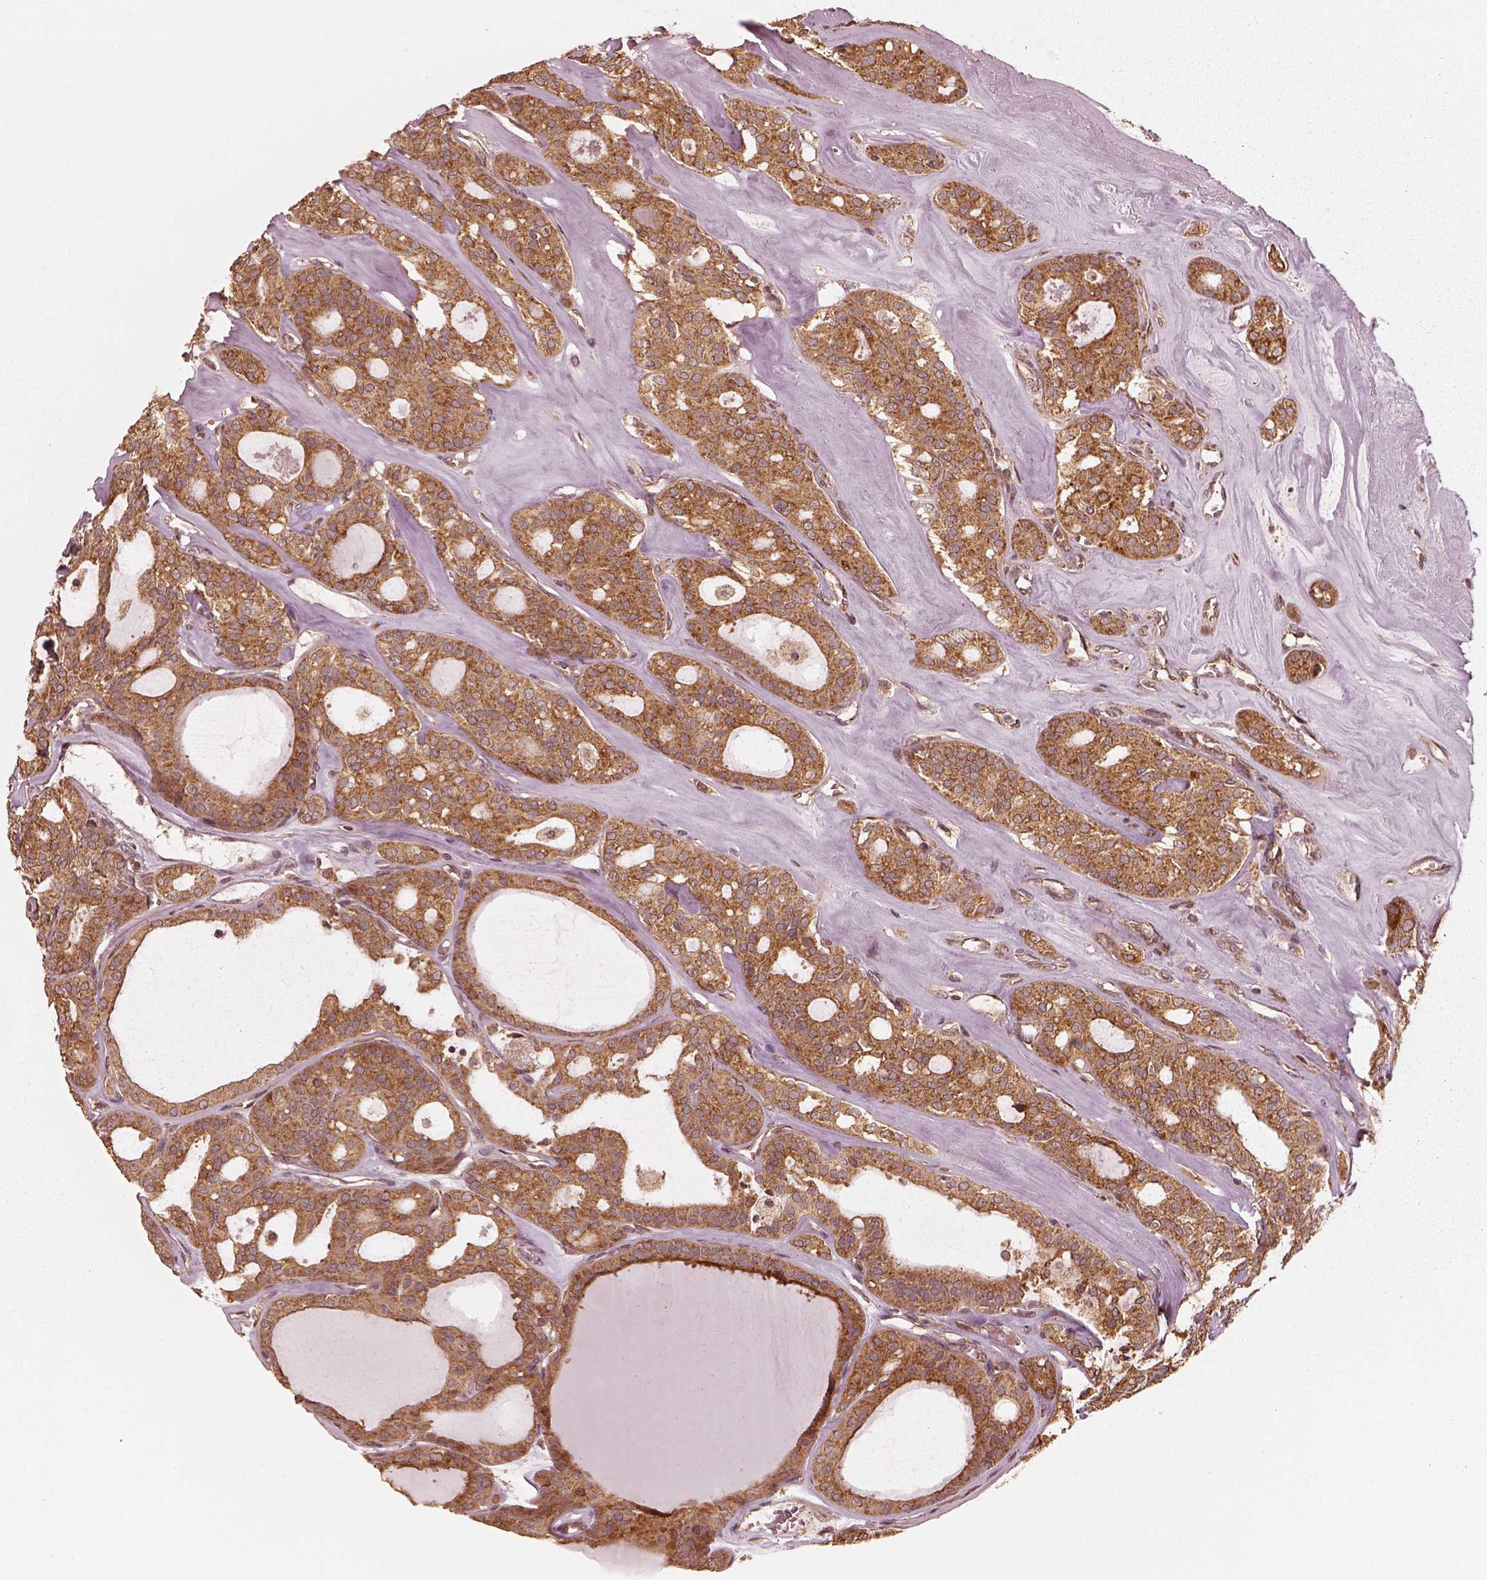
{"staining": {"intensity": "moderate", "quantity": ">75%", "location": "cytoplasmic/membranous"}, "tissue": "thyroid cancer", "cell_type": "Tumor cells", "image_type": "cancer", "snomed": [{"axis": "morphology", "description": "Follicular adenoma carcinoma, NOS"}, {"axis": "topography", "description": "Thyroid gland"}], "caption": "Tumor cells exhibit moderate cytoplasmic/membranous expression in about >75% of cells in thyroid cancer.", "gene": "DNAJC25", "patient": {"sex": "male", "age": 75}}